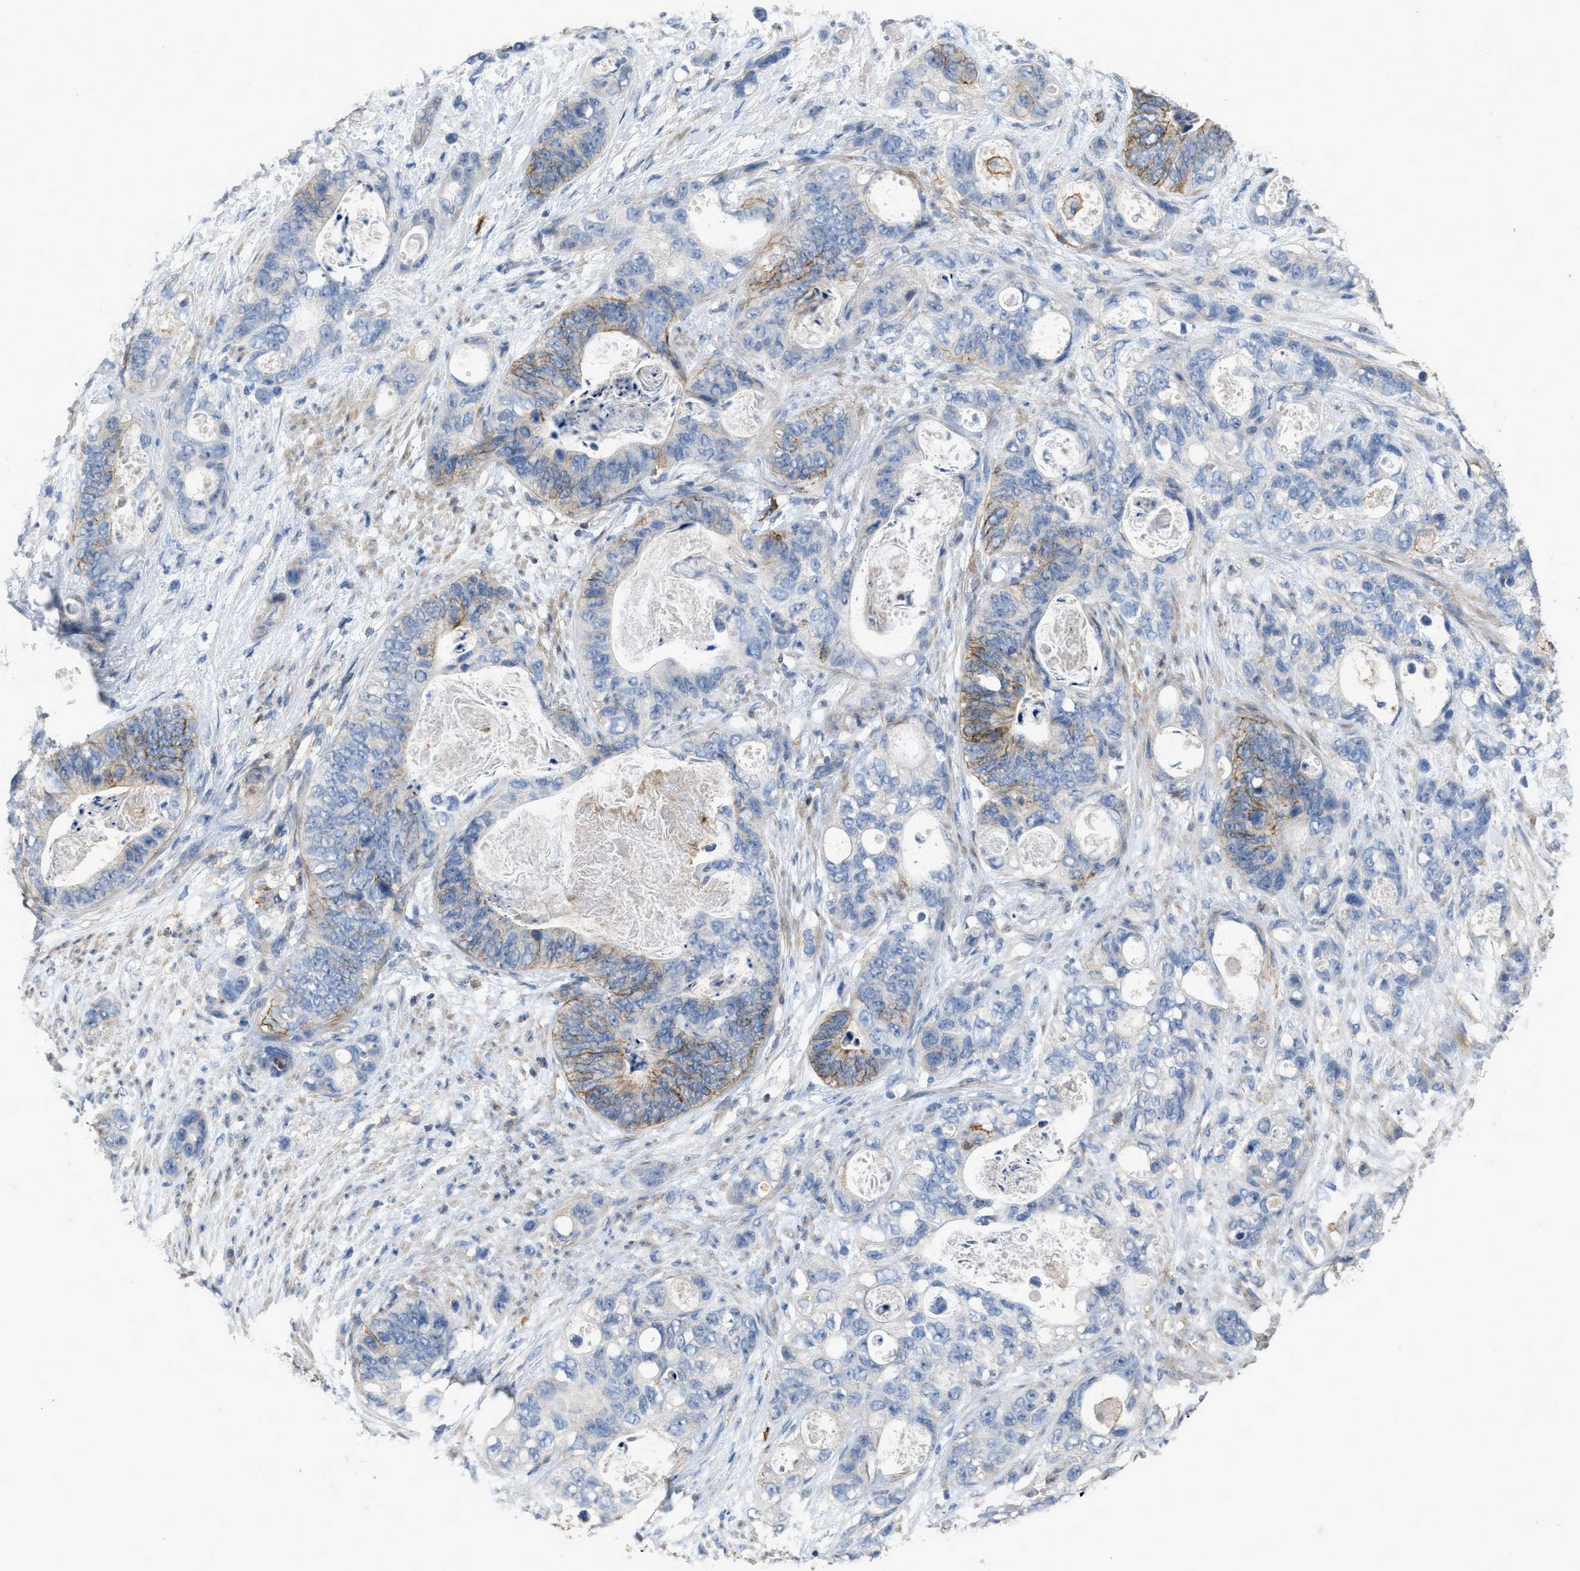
{"staining": {"intensity": "moderate", "quantity": "<25%", "location": "cytoplasmic/membranous"}, "tissue": "stomach cancer", "cell_type": "Tumor cells", "image_type": "cancer", "snomed": [{"axis": "morphology", "description": "Normal tissue, NOS"}, {"axis": "morphology", "description": "Adenocarcinoma, NOS"}, {"axis": "topography", "description": "Stomach"}], "caption": "Human adenocarcinoma (stomach) stained with a protein marker demonstrates moderate staining in tumor cells.", "gene": "OR51E1", "patient": {"sex": "female", "age": 89}}